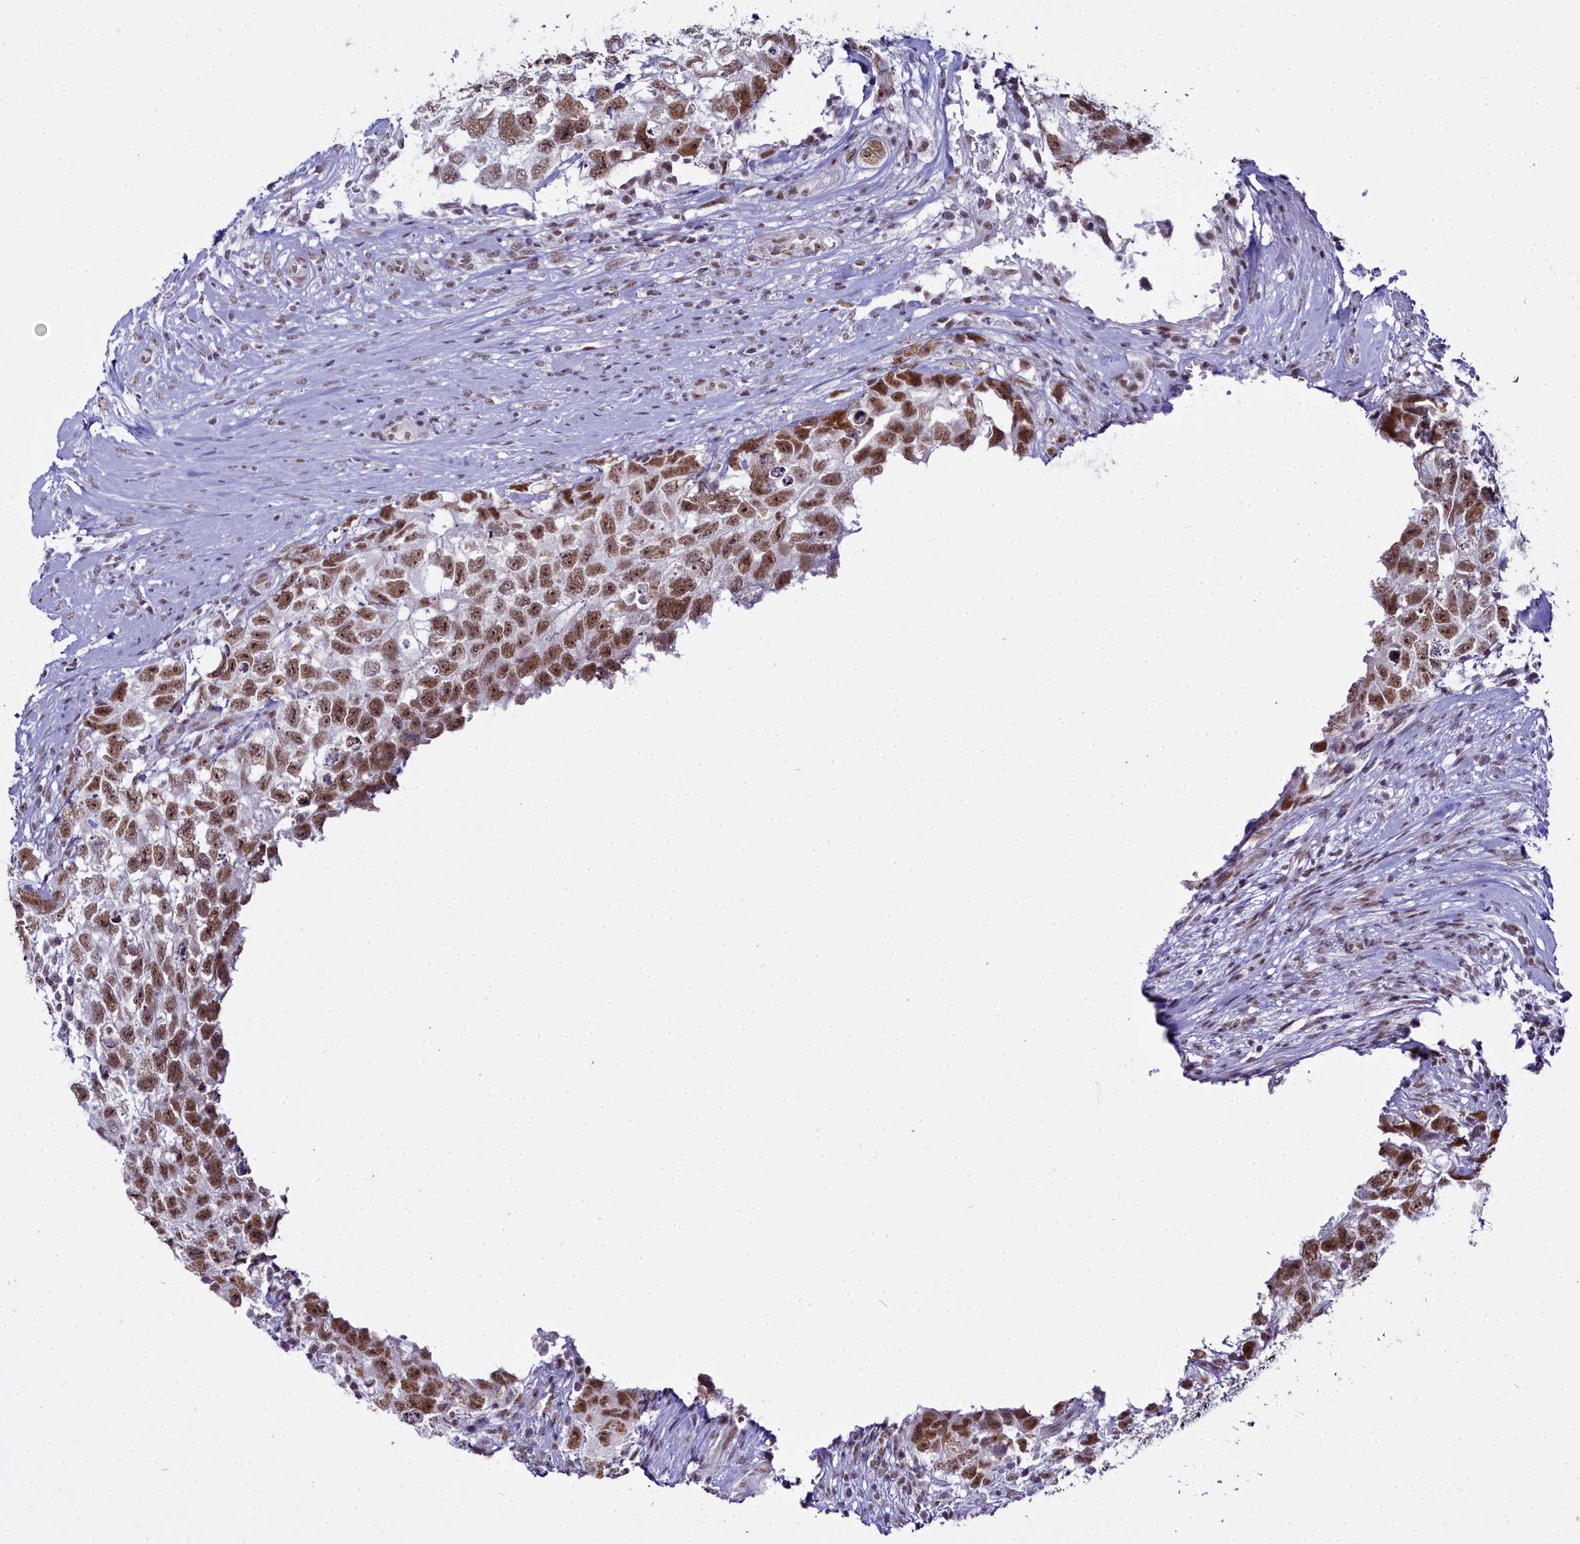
{"staining": {"intensity": "moderate", "quantity": ">75%", "location": "nuclear"}, "tissue": "testis cancer", "cell_type": "Tumor cells", "image_type": "cancer", "snomed": [{"axis": "morphology", "description": "Seminoma, NOS"}, {"axis": "morphology", "description": "Carcinoma, Embryonal, NOS"}, {"axis": "topography", "description": "Testis"}], "caption": "Moderate nuclear staining for a protein is seen in approximately >75% of tumor cells of seminoma (testis) using immunohistochemistry.", "gene": "RBM12", "patient": {"sex": "male", "age": 29}}